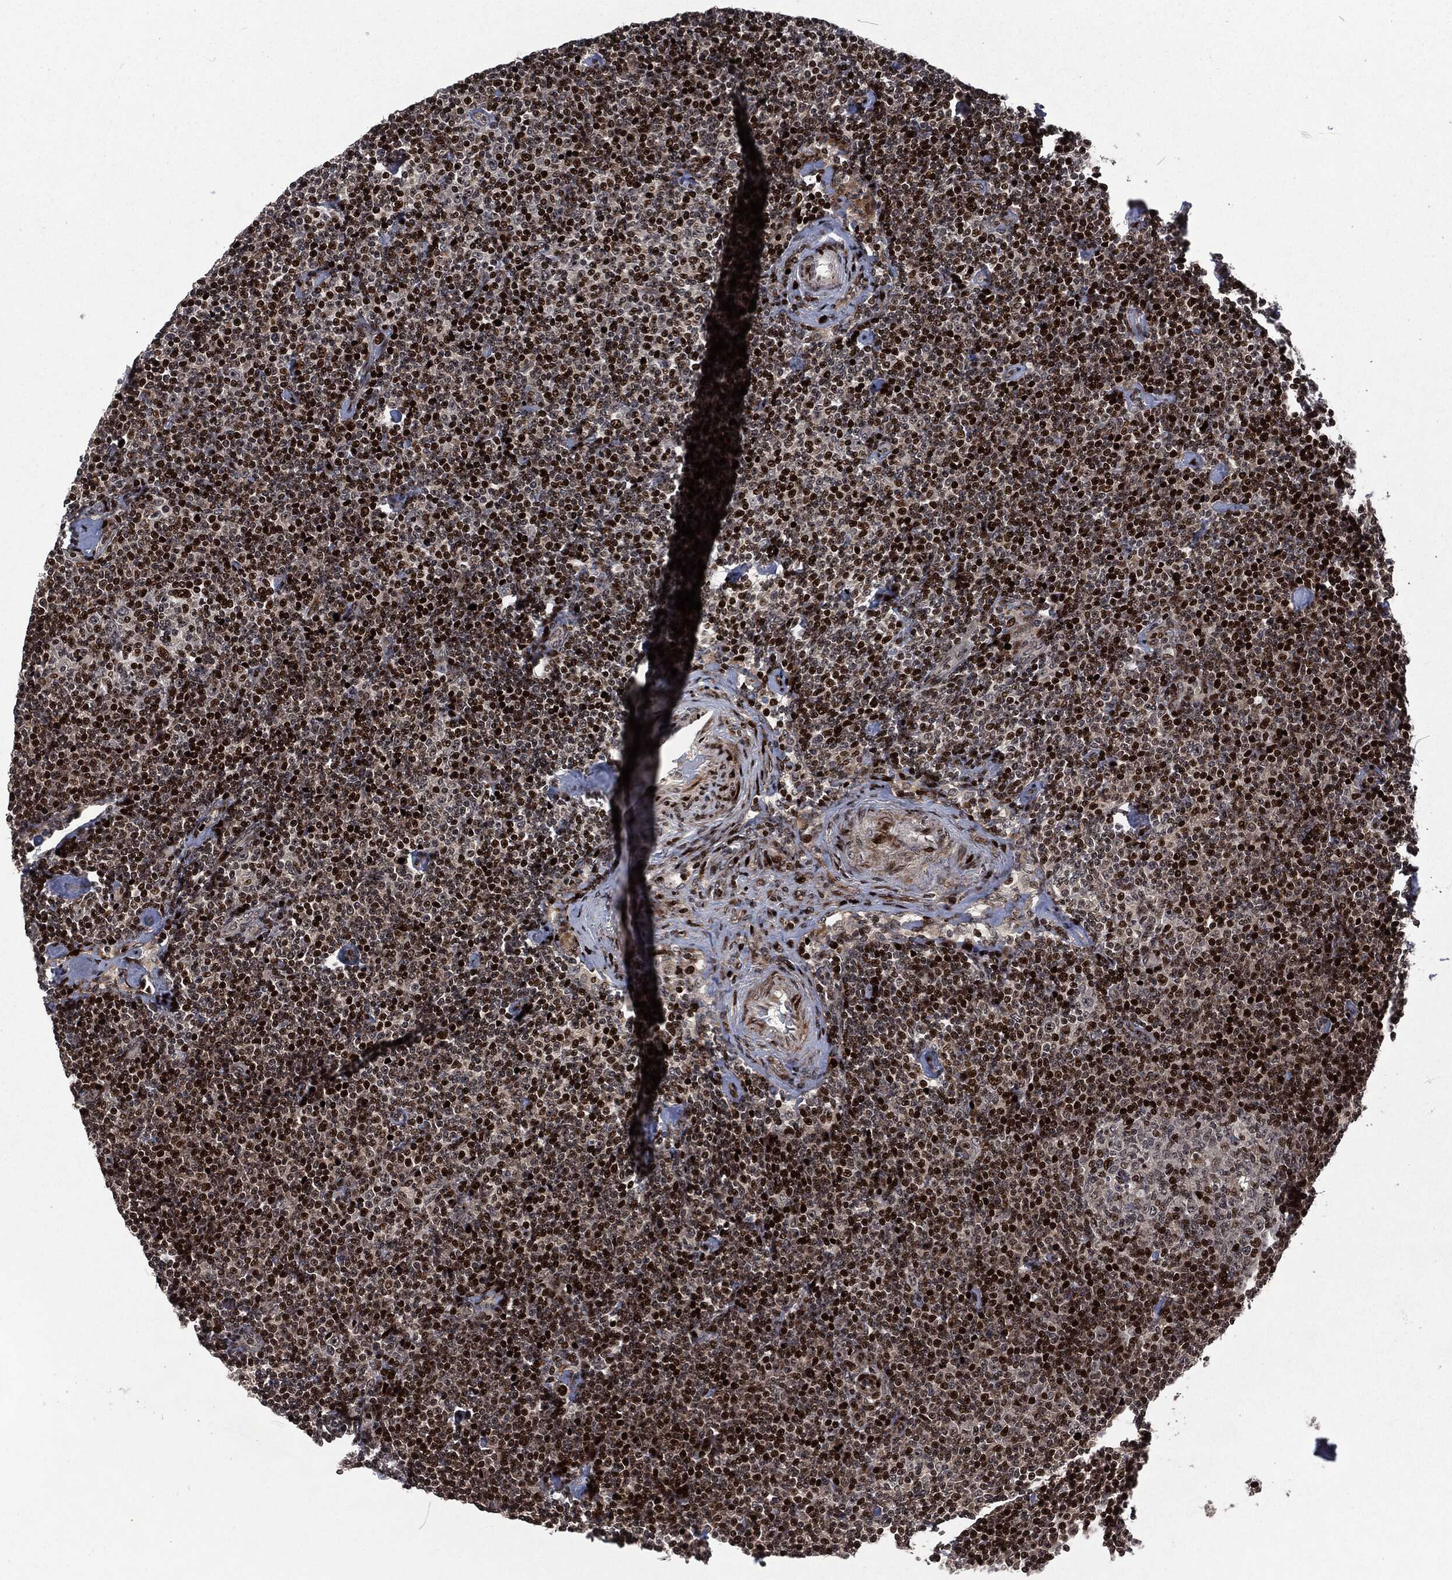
{"staining": {"intensity": "strong", "quantity": "25%-75%", "location": "nuclear"}, "tissue": "lymphoma", "cell_type": "Tumor cells", "image_type": "cancer", "snomed": [{"axis": "morphology", "description": "Malignant lymphoma, non-Hodgkin's type, Low grade"}, {"axis": "topography", "description": "Lymph node"}], "caption": "Human malignant lymphoma, non-Hodgkin's type (low-grade) stained with a protein marker shows strong staining in tumor cells.", "gene": "EGFR", "patient": {"sex": "male", "age": 81}}